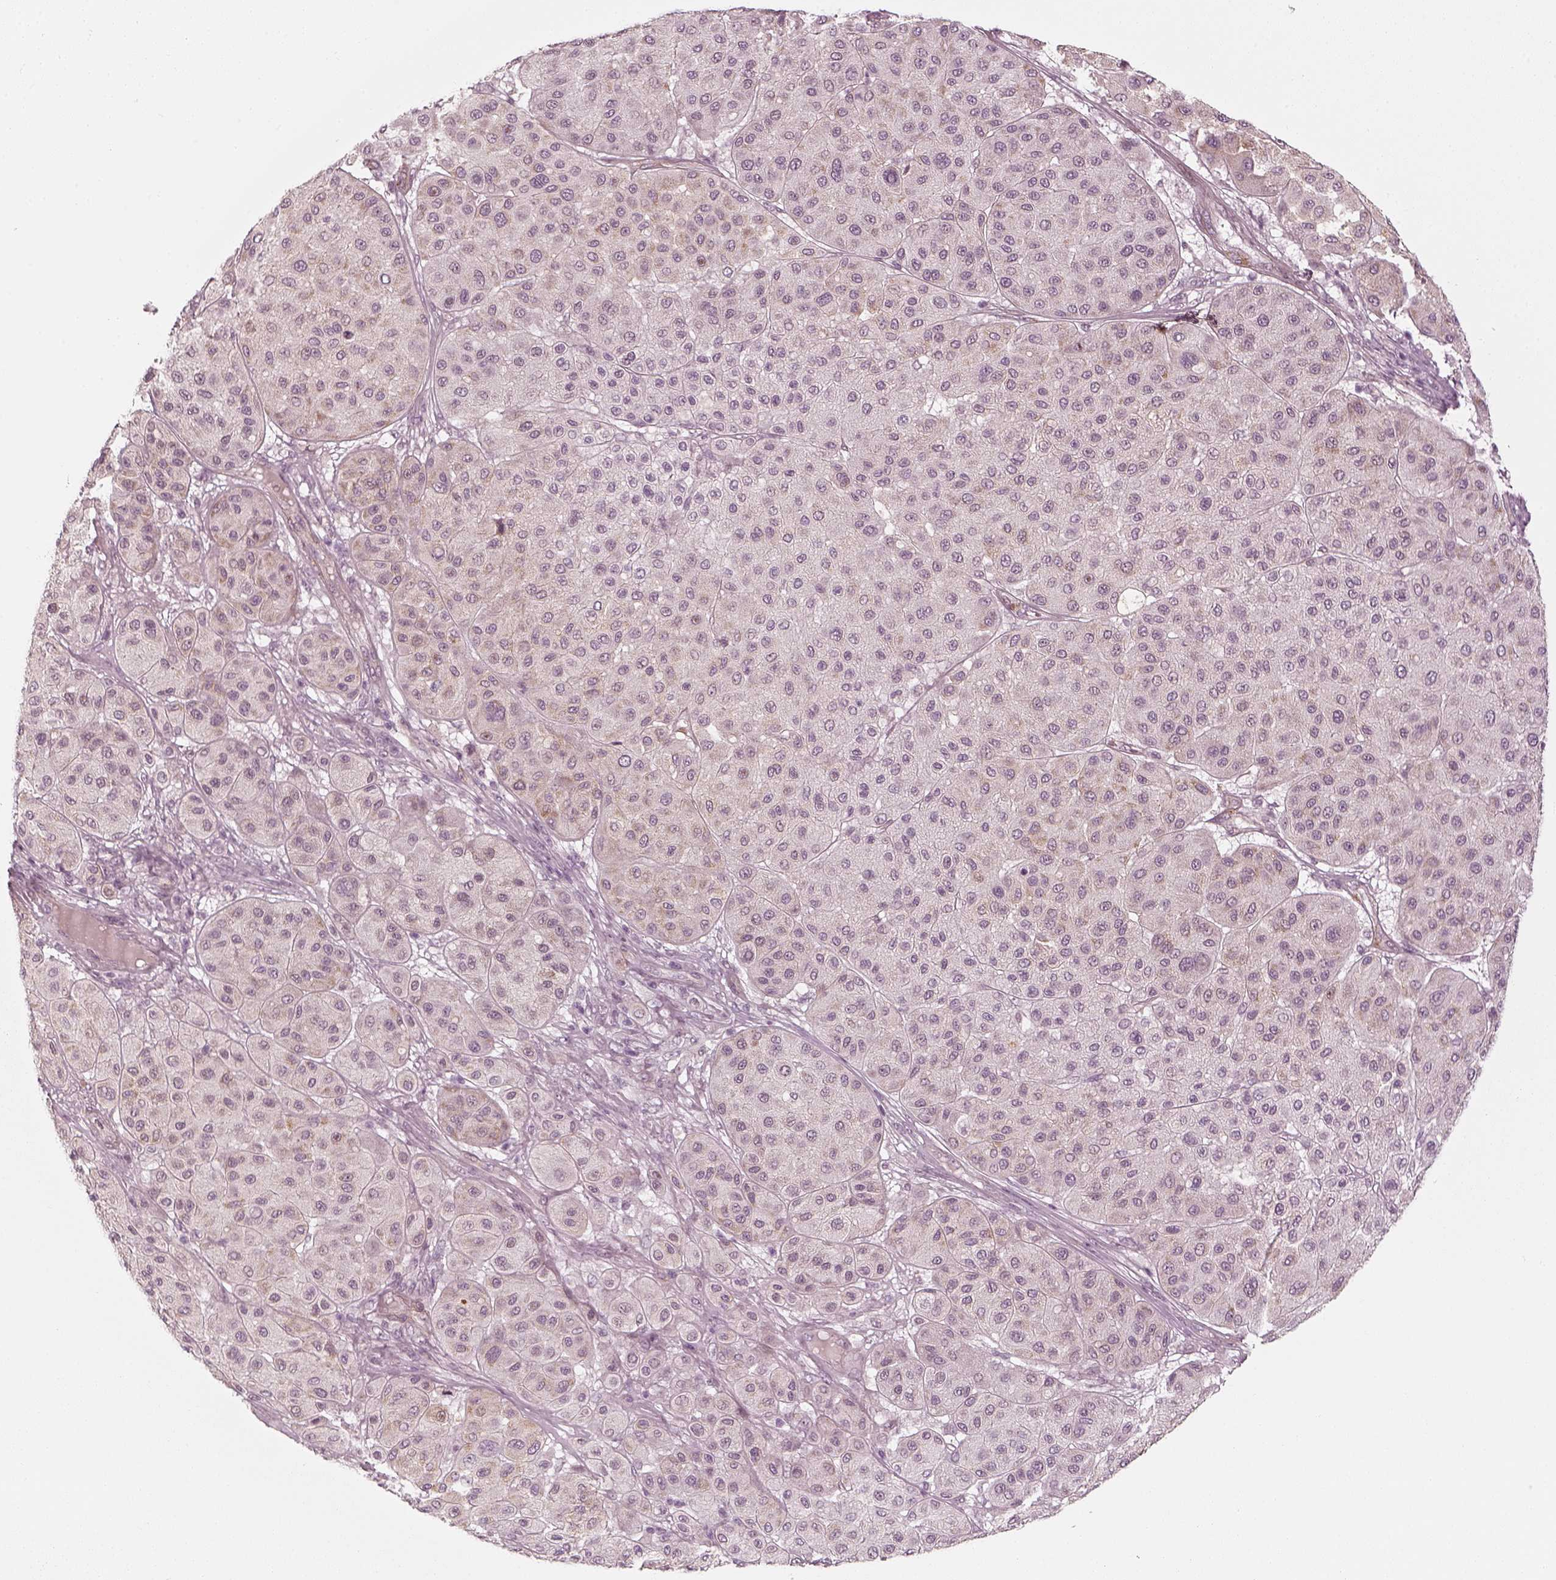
{"staining": {"intensity": "weak", "quantity": "<25%", "location": "cytoplasmic/membranous"}, "tissue": "melanoma", "cell_type": "Tumor cells", "image_type": "cancer", "snomed": [{"axis": "morphology", "description": "Malignant melanoma, Metastatic site"}, {"axis": "topography", "description": "Smooth muscle"}], "caption": "Protein analysis of melanoma displays no significant positivity in tumor cells.", "gene": "LAMB2", "patient": {"sex": "male", "age": 41}}